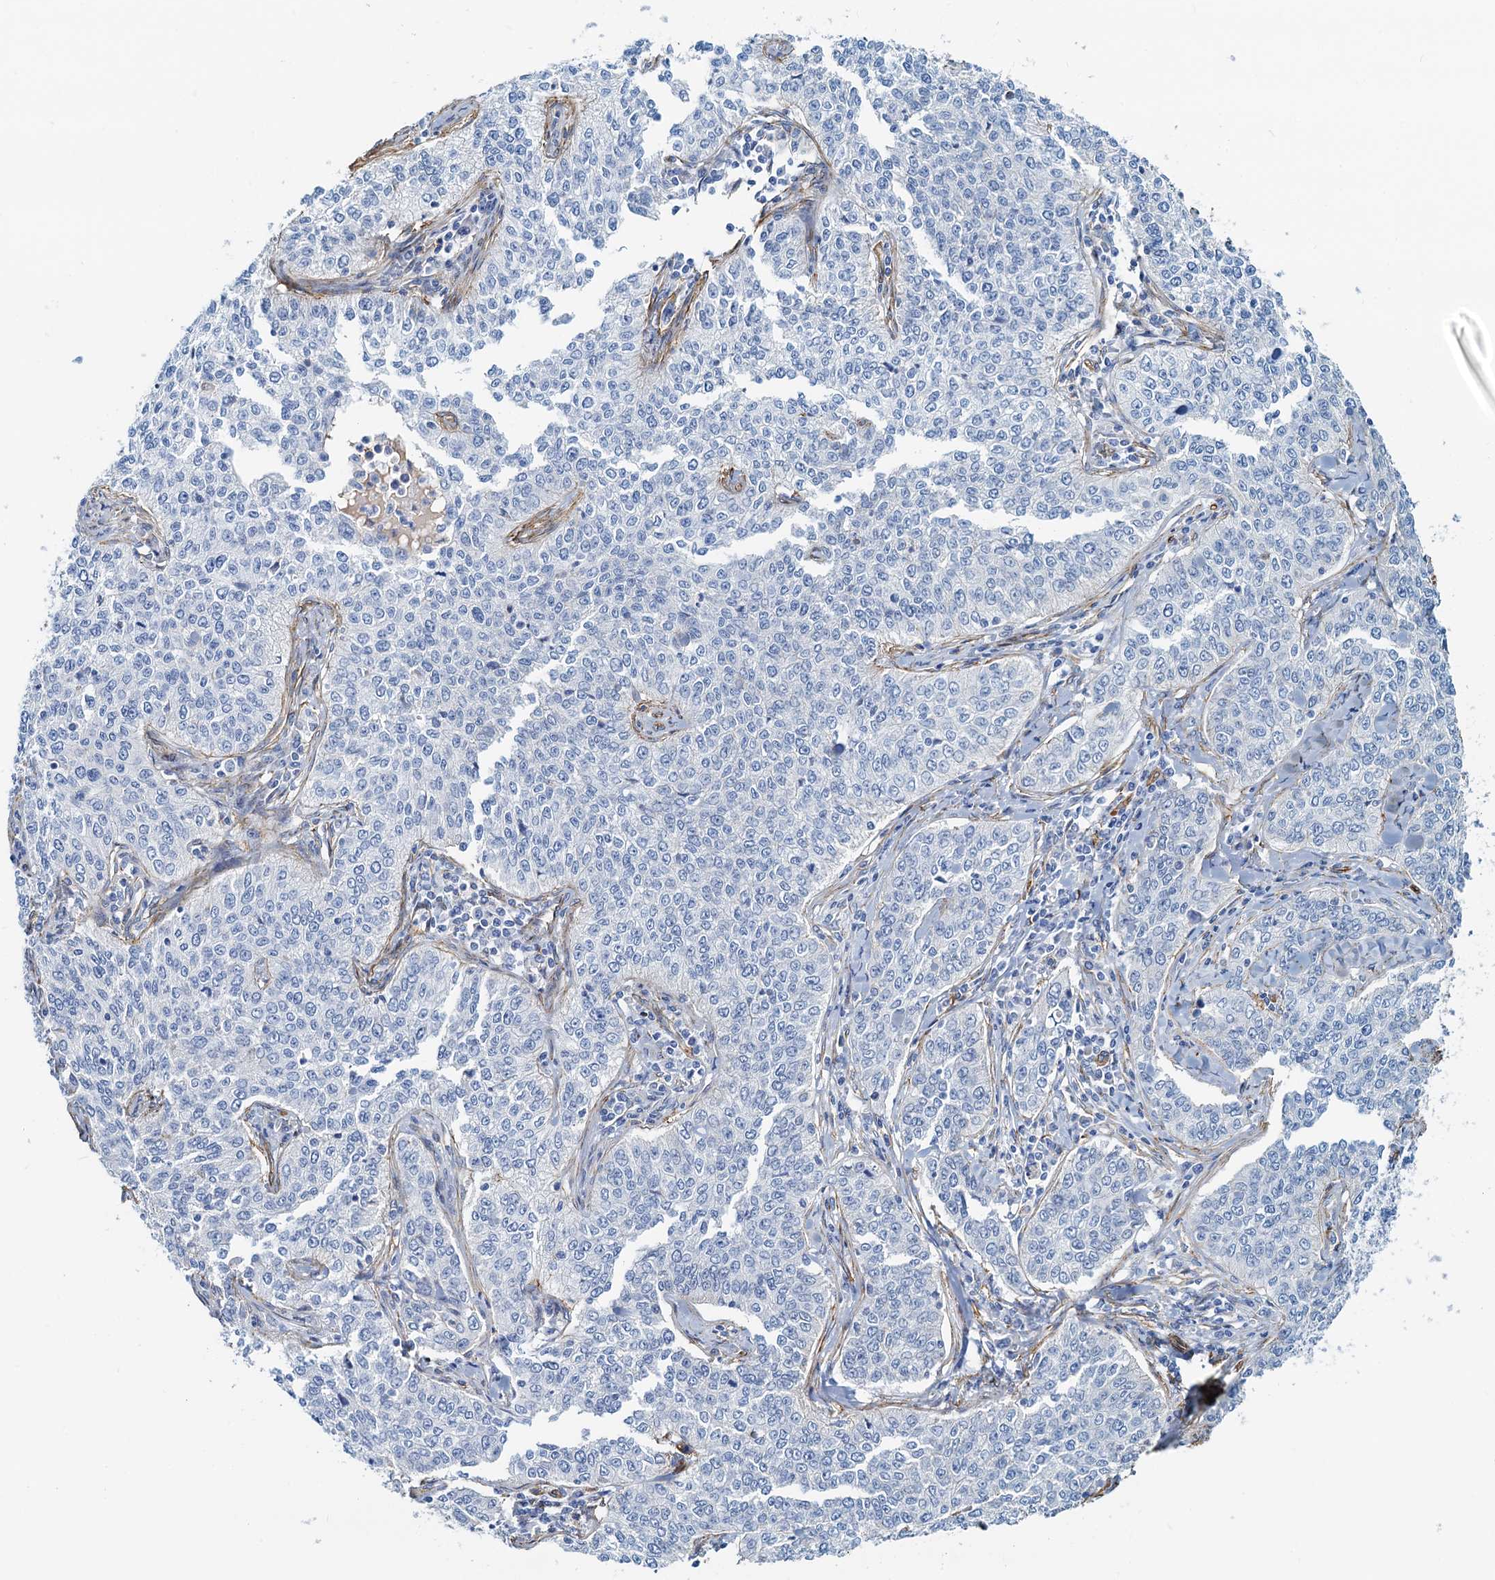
{"staining": {"intensity": "negative", "quantity": "none", "location": "none"}, "tissue": "cervical cancer", "cell_type": "Tumor cells", "image_type": "cancer", "snomed": [{"axis": "morphology", "description": "Squamous cell carcinoma, NOS"}, {"axis": "topography", "description": "Cervix"}], "caption": "Tumor cells are negative for protein expression in human cervical cancer.", "gene": "DGKG", "patient": {"sex": "female", "age": 35}}